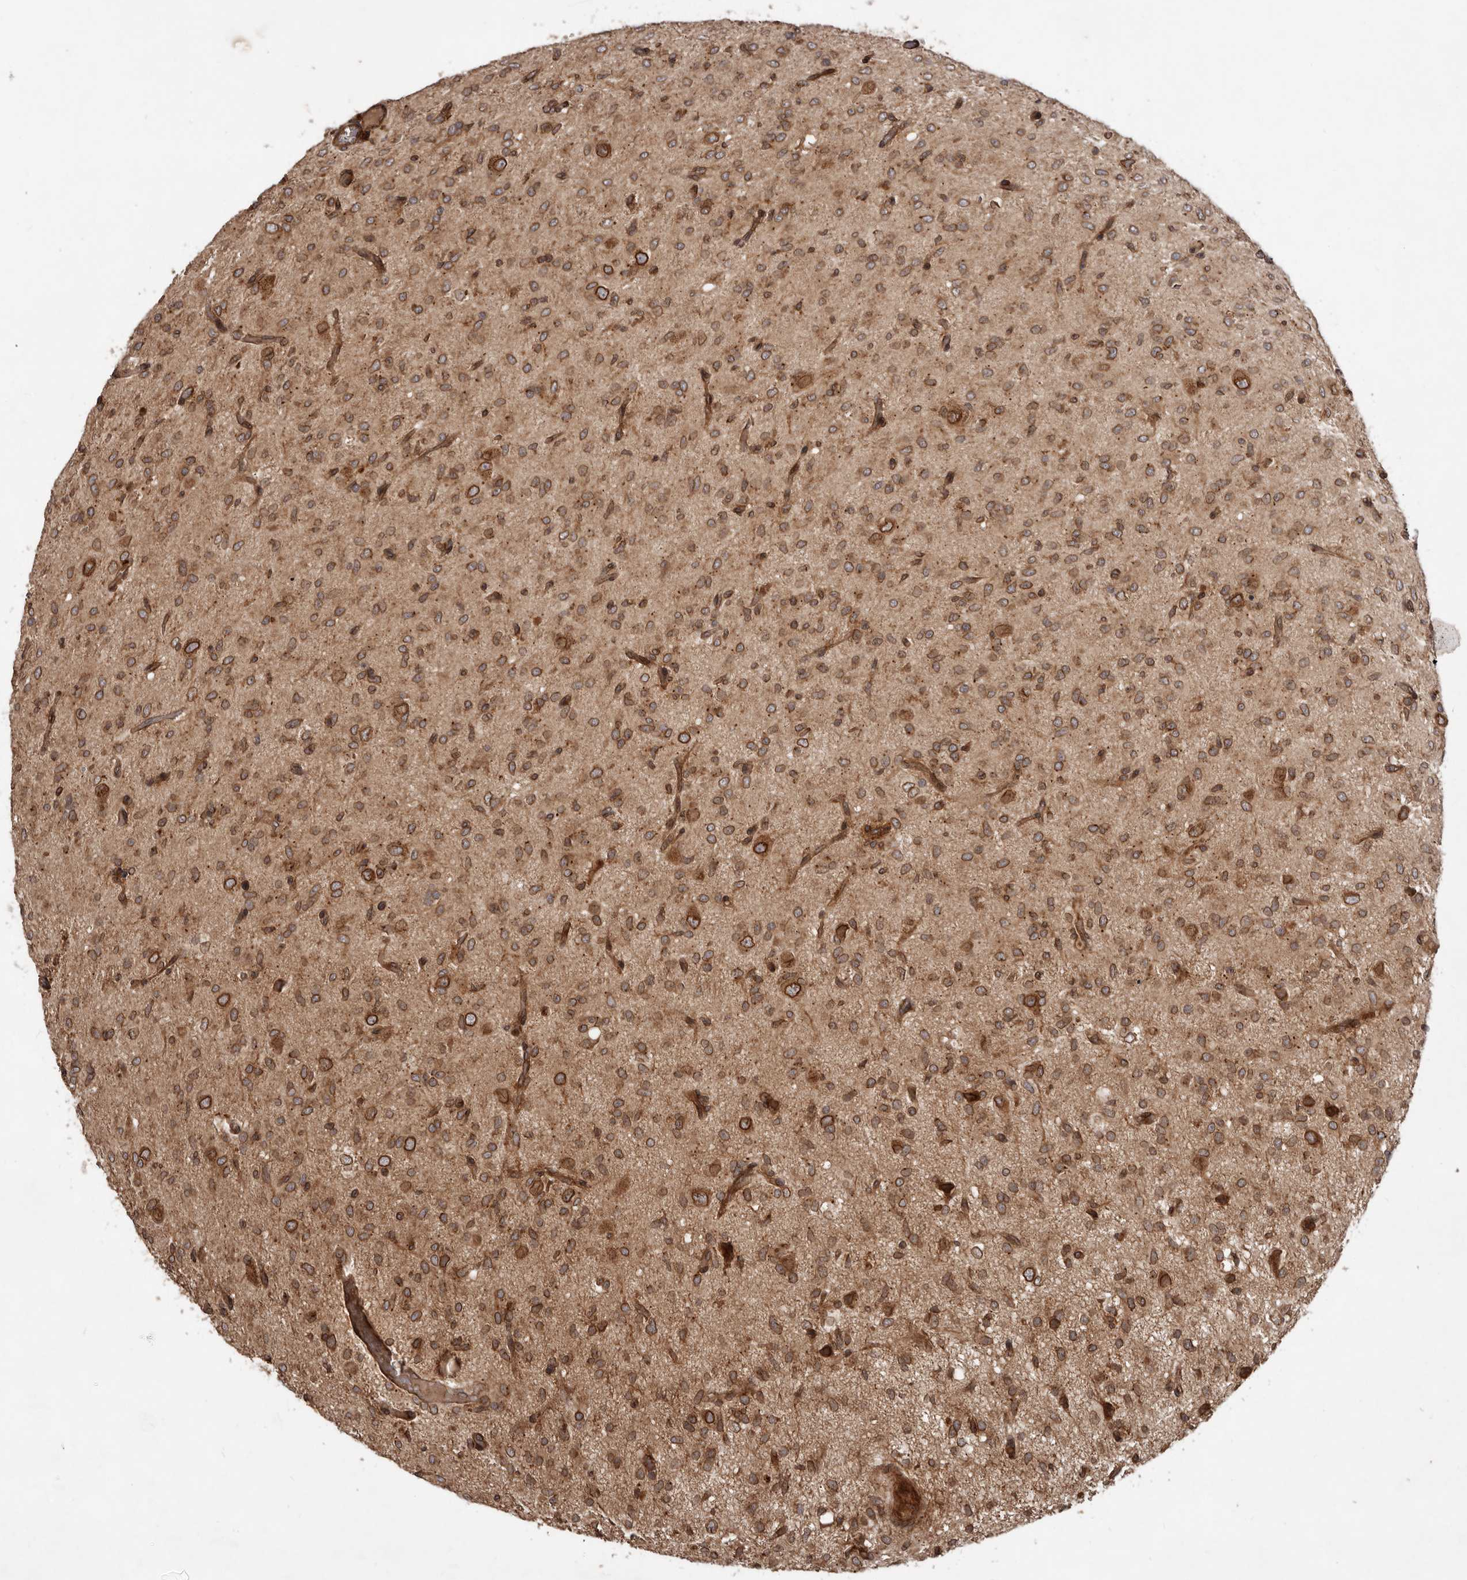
{"staining": {"intensity": "moderate", "quantity": ">75%", "location": "cytoplasmic/membranous,nuclear"}, "tissue": "glioma", "cell_type": "Tumor cells", "image_type": "cancer", "snomed": [{"axis": "morphology", "description": "Glioma, malignant, High grade"}, {"axis": "topography", "description": "Brain"}], "caption": "Protein positivity by immunohistochemistry shows moderate cytoplasmic/membranous and nuclear expression in about >75% of tumor cells in glioma.", "gene": "STK36", "patient": {"sex": "female", "age": 59}}